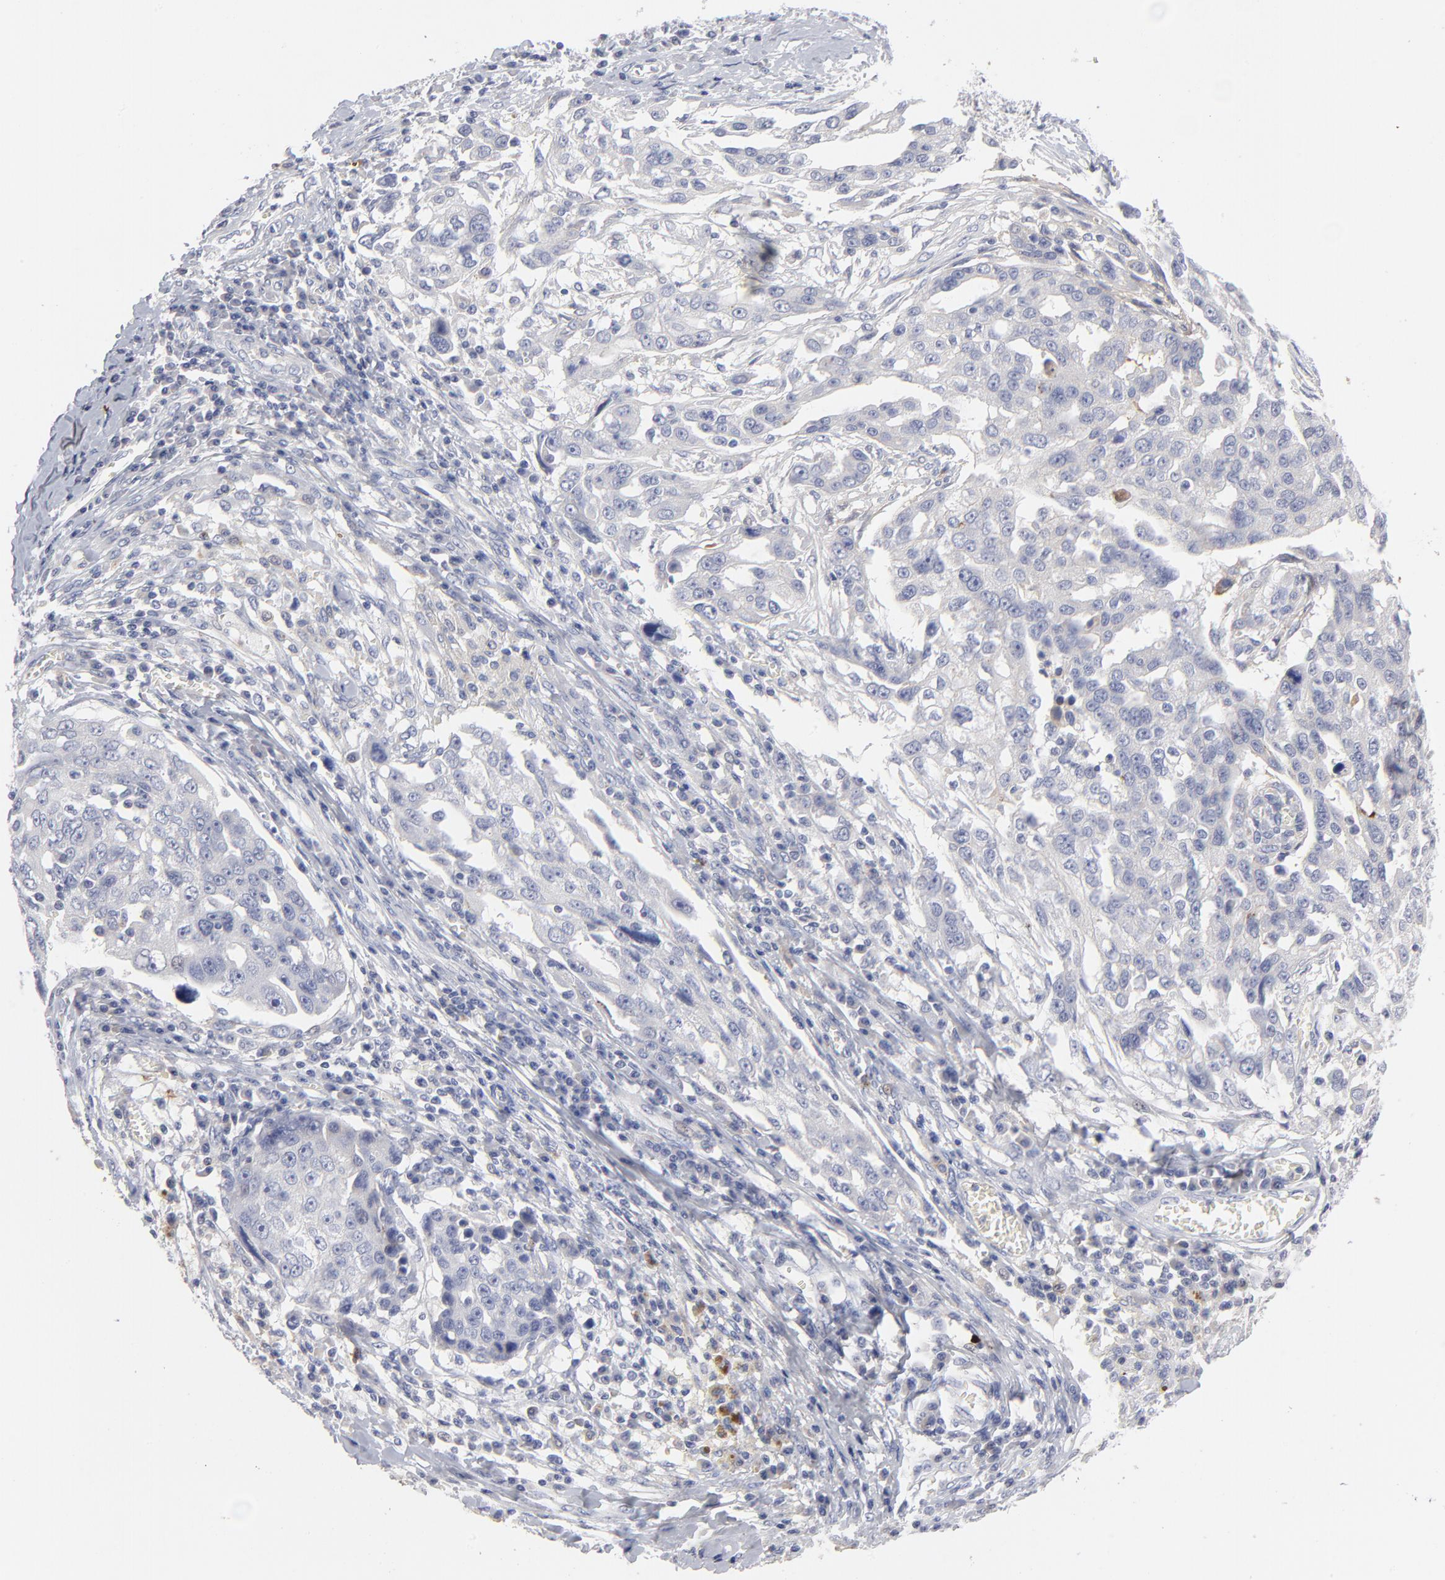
{"staining": {"intensity": "negative", "quantity": "none", "location": "none"}, "tissue": "ovarian cancer", "cell_type": "Tumor cells", "image_type": "cancer", "snomed": [{"axis": "morphology", "description": "Carcinoma, endometroid"}, {"axis": "topography", "description": "Ovary"}], "caption": "Immunohistochemistry (IHC) photomicrograph of neoplastic tissue: ovarian endometroid carcinoma stained with DAB reveals no significant protein expression in tumor cells. (DAB (3,3'-diaminobenzidine) IHC, high magnification).", "gene": "CCR3", "patient": {"sex": "female", "age": 75}}